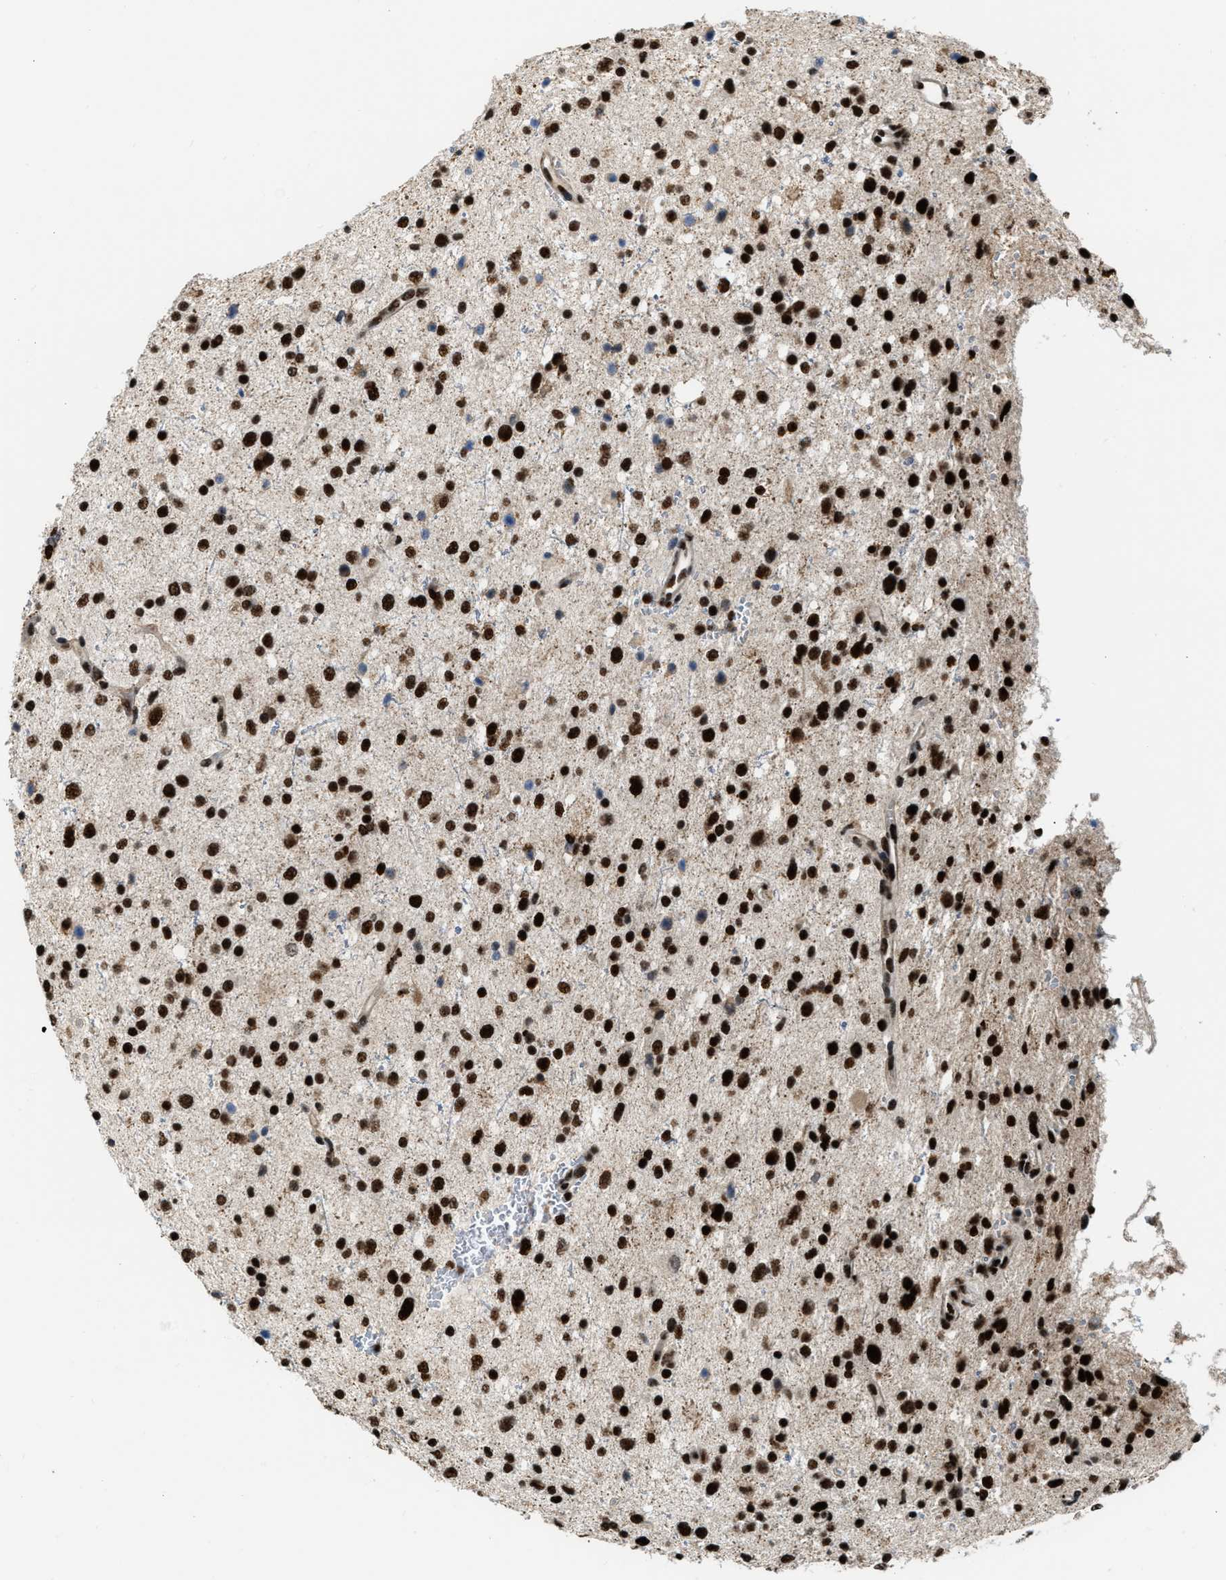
{"staining": {"intensity": "strong", "quantity": ">75%", "location": "nuclear"}, "tissue": "glioma", "cell_type": "Tumor cells", "image_type": "cancer", "snomed": [{"axis": "morphology", "description": "Glioma, malignant, Low grade"}, {"axis": "topography", "description": "Brain"}], "caption": "Immunohistochemistry (IHC) (DAB) staining of malignant low-grade glioma exhibits strong nuclear protein staining in approximately >75% of tumor cells. Immunohistochemistry stains the protein in brown and the nuclei are stained blue.", "gene": "NUMA1", "patient": {"sex": "female", "age": 37}}